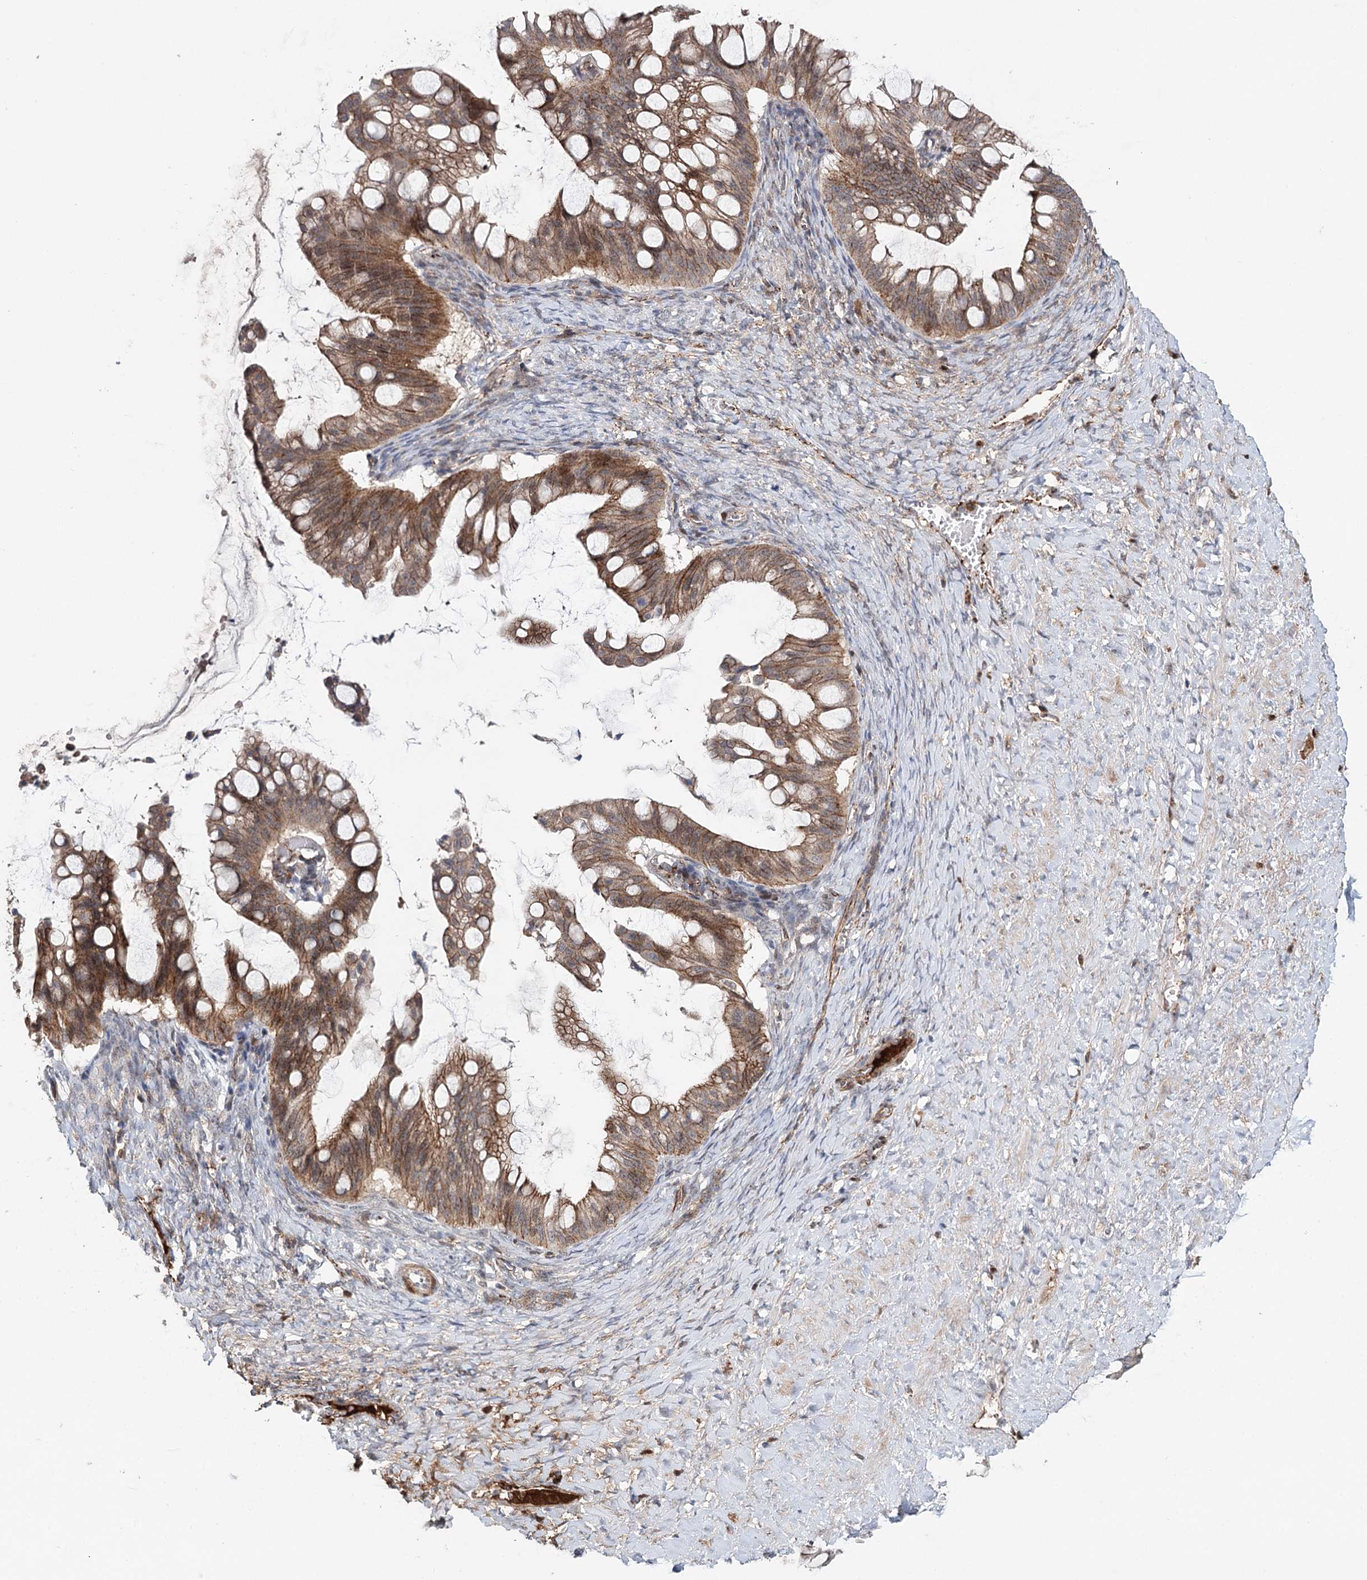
{"staining": {"intensity": "moderate", "quantity": ">75%", "location": "cytoplasmic/membranous"}, "tissue": "ovarian cancer", "cell_type": "Tumor cells", "image_type": "cancer", "snomed": [{"axis": "morphology", "description": "Cystadenocarcinoma, mucinous, NOS"}, {"axis": "topography", "description": "Ovary"}], "caption": "Ovarian mucinous cystadenocarcinoma tissue reveals moderate cytoplasmic/membranous expression in about >75% of tumor cells, visualized by immunohistochemistry. The staining was performed using DAB to visualize the protein expression in brown, while the nuclei were stained in blue with hematoxylin (Magnification: 20x).", "gene": "PKP4", "patient": {"sex": "female", "age": 73}}